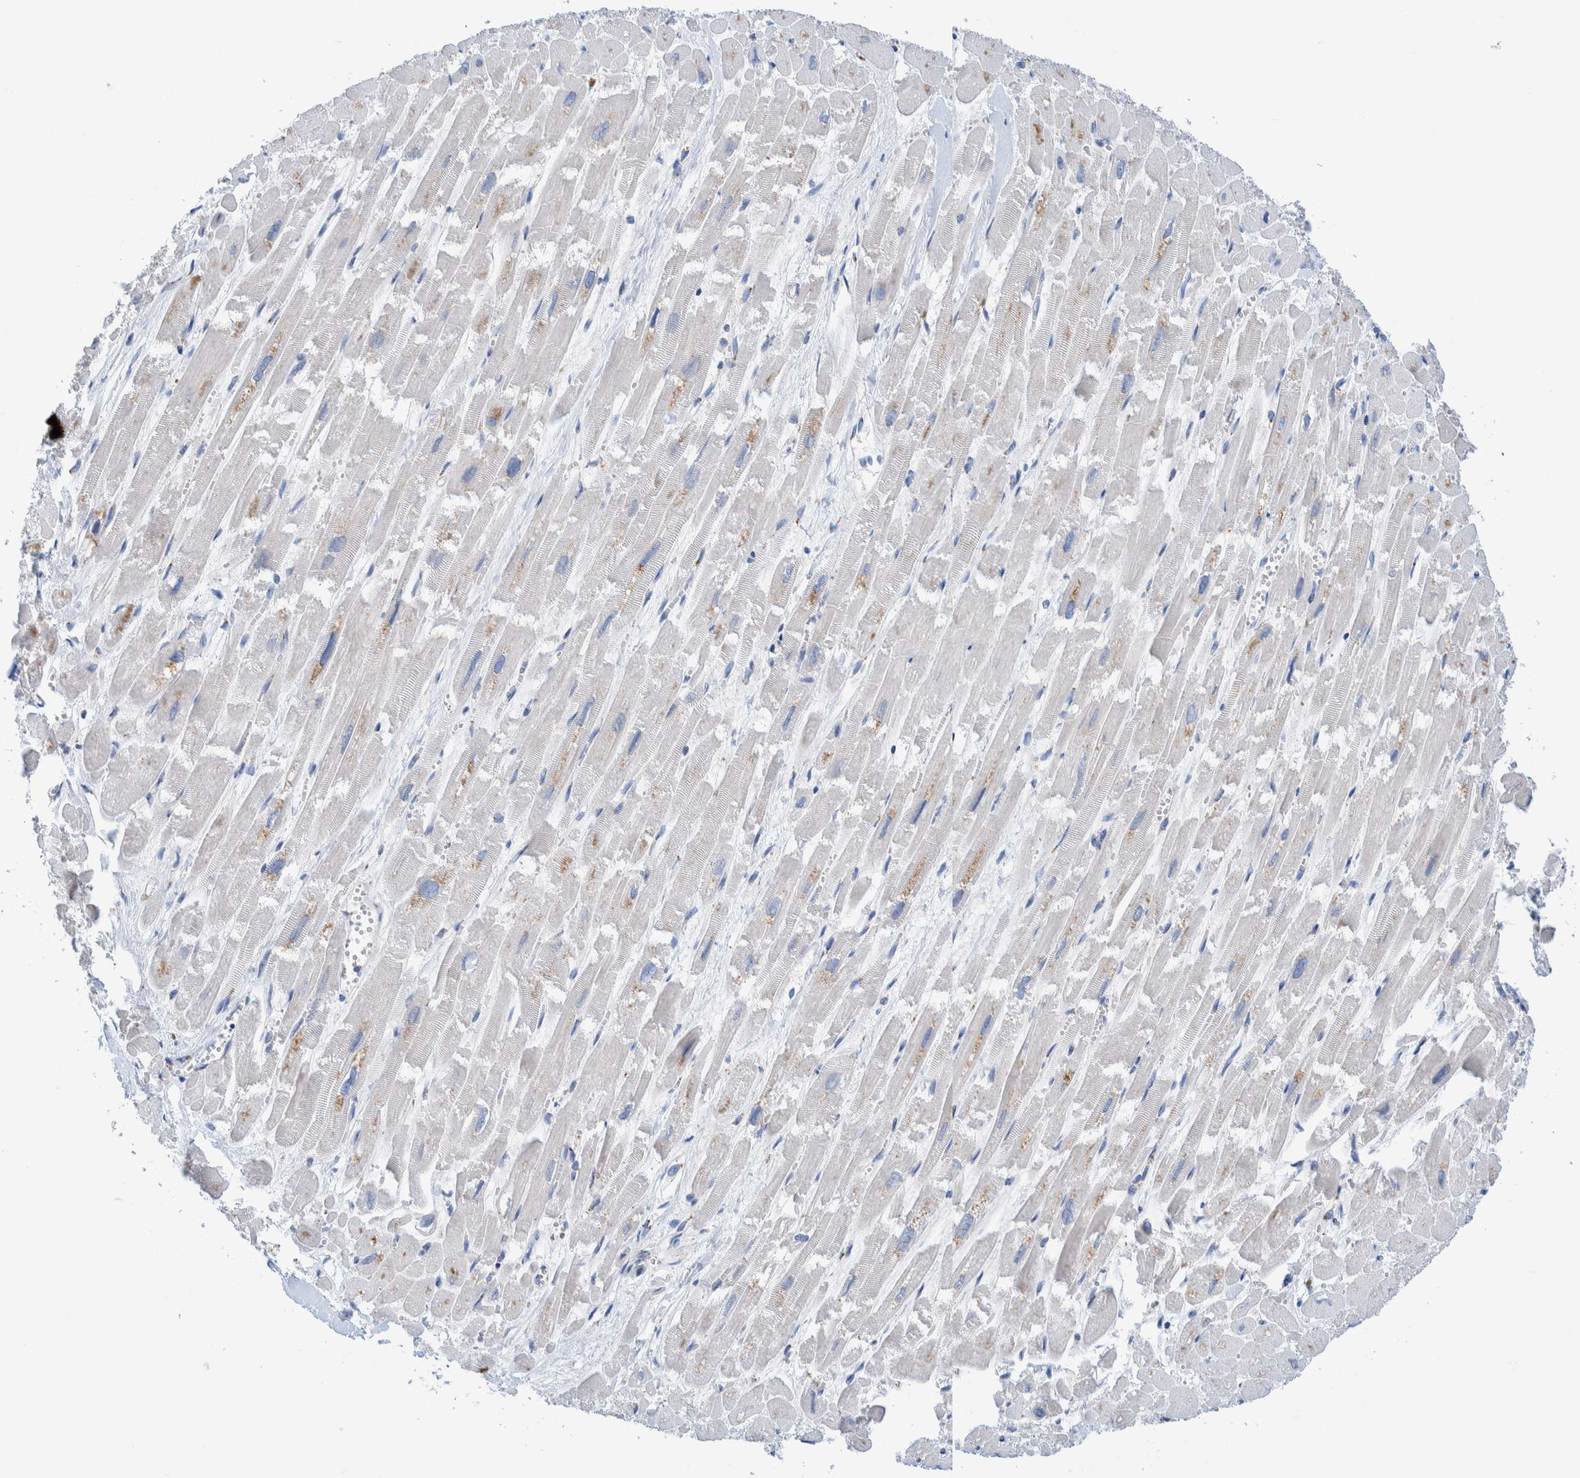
{"staining": {"intensity": "weak", "quantity": "25%-75%", "location": "cytoplasmic/membranous"}, "tissue": "heart muscle", "cell_type": "Cardiomyocytes", "image_type": "normal", "snomed": [{"axis": "morphology", "description": "Normal tissue, NOS"}, {"axis": "topography", "description": "Heart"}], "caption": "Weak cytoplasmic/membranous expression is present in about 25%-75% of cardiomyocytes in benign heart muscle. The staining is performed using DAB brown chromogen to label protein expression. The nuclei are counter-stained blue using hematoxylin.", "gene": "TRIM58", "patient": {"sex": "male", "age": 54}}